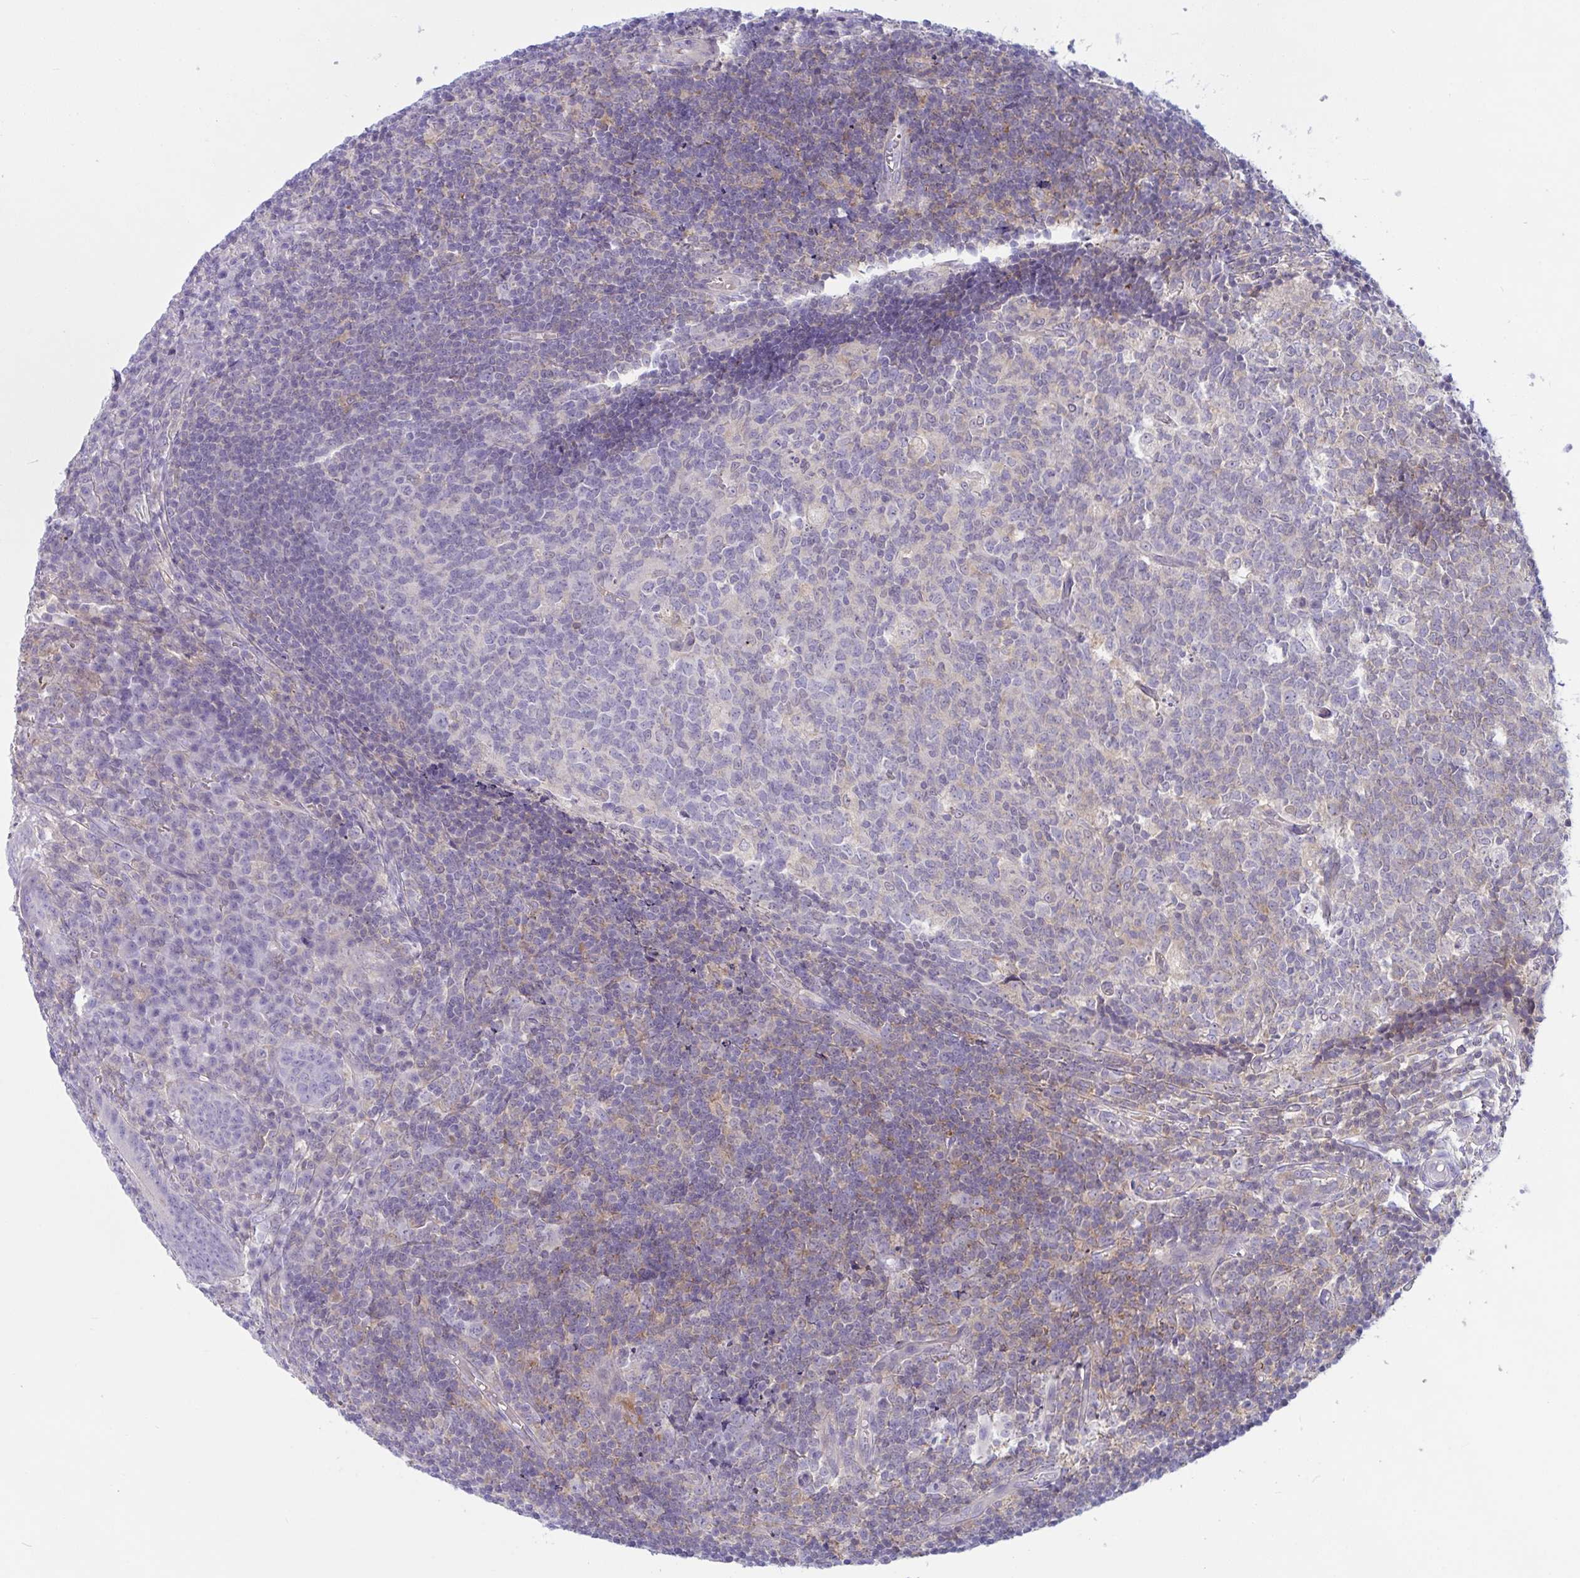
{"staining": {"intensity": "weak", "quantity": "25%-75%", "location": "cytoplasmic/membranous"}, "tissue": "appendix", "cell_type": "Glandular cells", "image_type": "normal", "snomed": [{"axis": "morphology", "description": "Normal tissue, NOS"}, {"axis": "topography", "description": "Appendix"}], "caption": "Protein analysis of unremarkable appendix demonstrates weak cytoplasmic/membranous expression in approximately 25%-75% of glandular cells.", "gene": "TANK", "patient": {"sex": "male", "age": 18}}